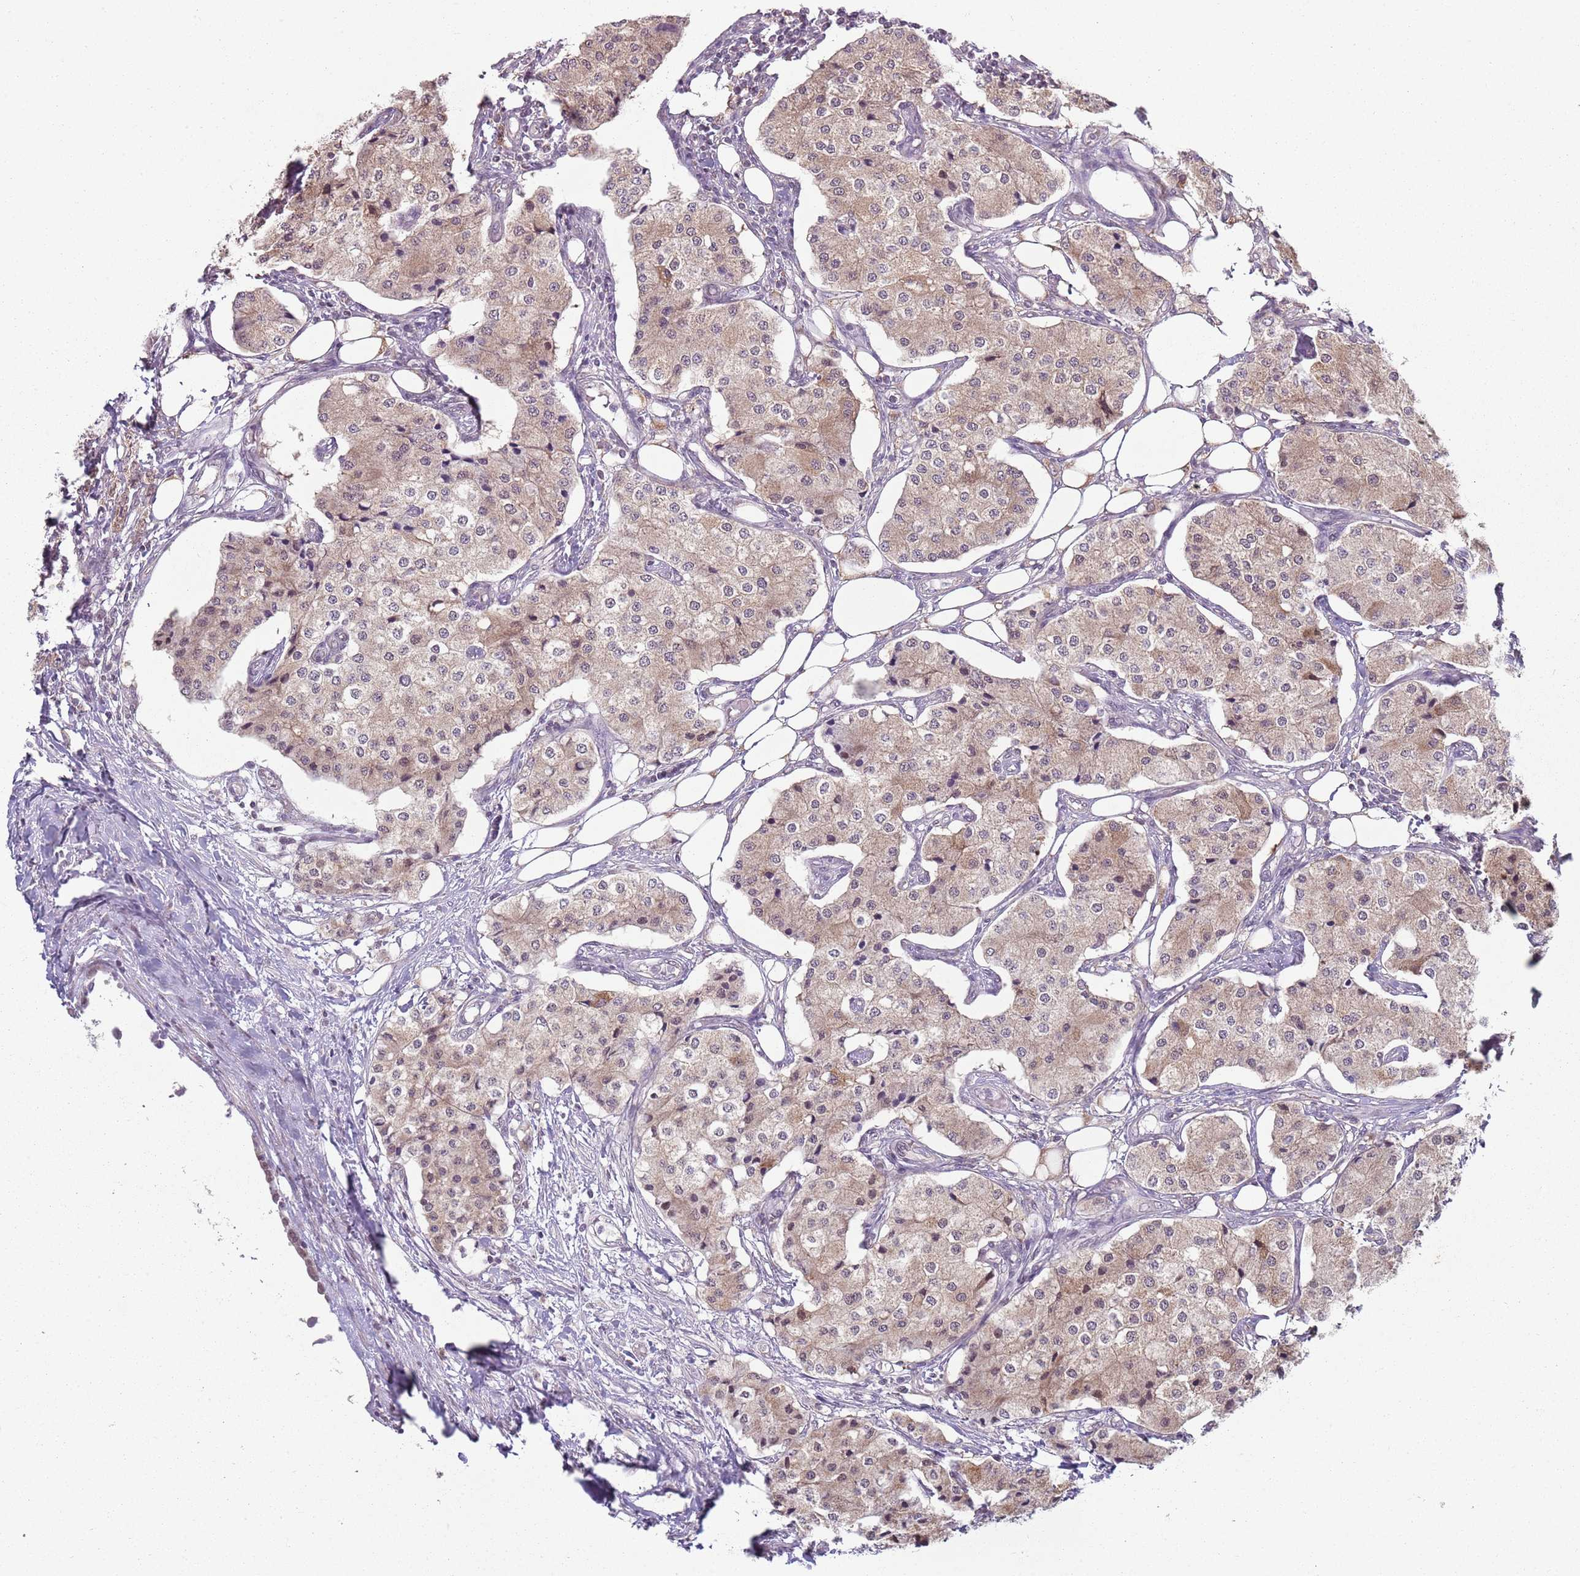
{"staining": {"intensity": "weak", "quantity": ">75%", "location": "cytoplasmic/membranous"}, "tissue": "carcinoid", "cell_type": "Tumor cells", "image_type": "cancer", "snomed": [{"axis": "morphology", "description": "Carcinoid, malignant, NOS"}, {"axis": "topography", "description": "Colon"}], "caption": "The micrograph shows staining of malignant carcinoid, revealing weak cytoplasmic/membranous protein staining (brown color) within tumor cells.", "gene": "SMARCAL1", "patient": {"sex": "female", "age": 52}}